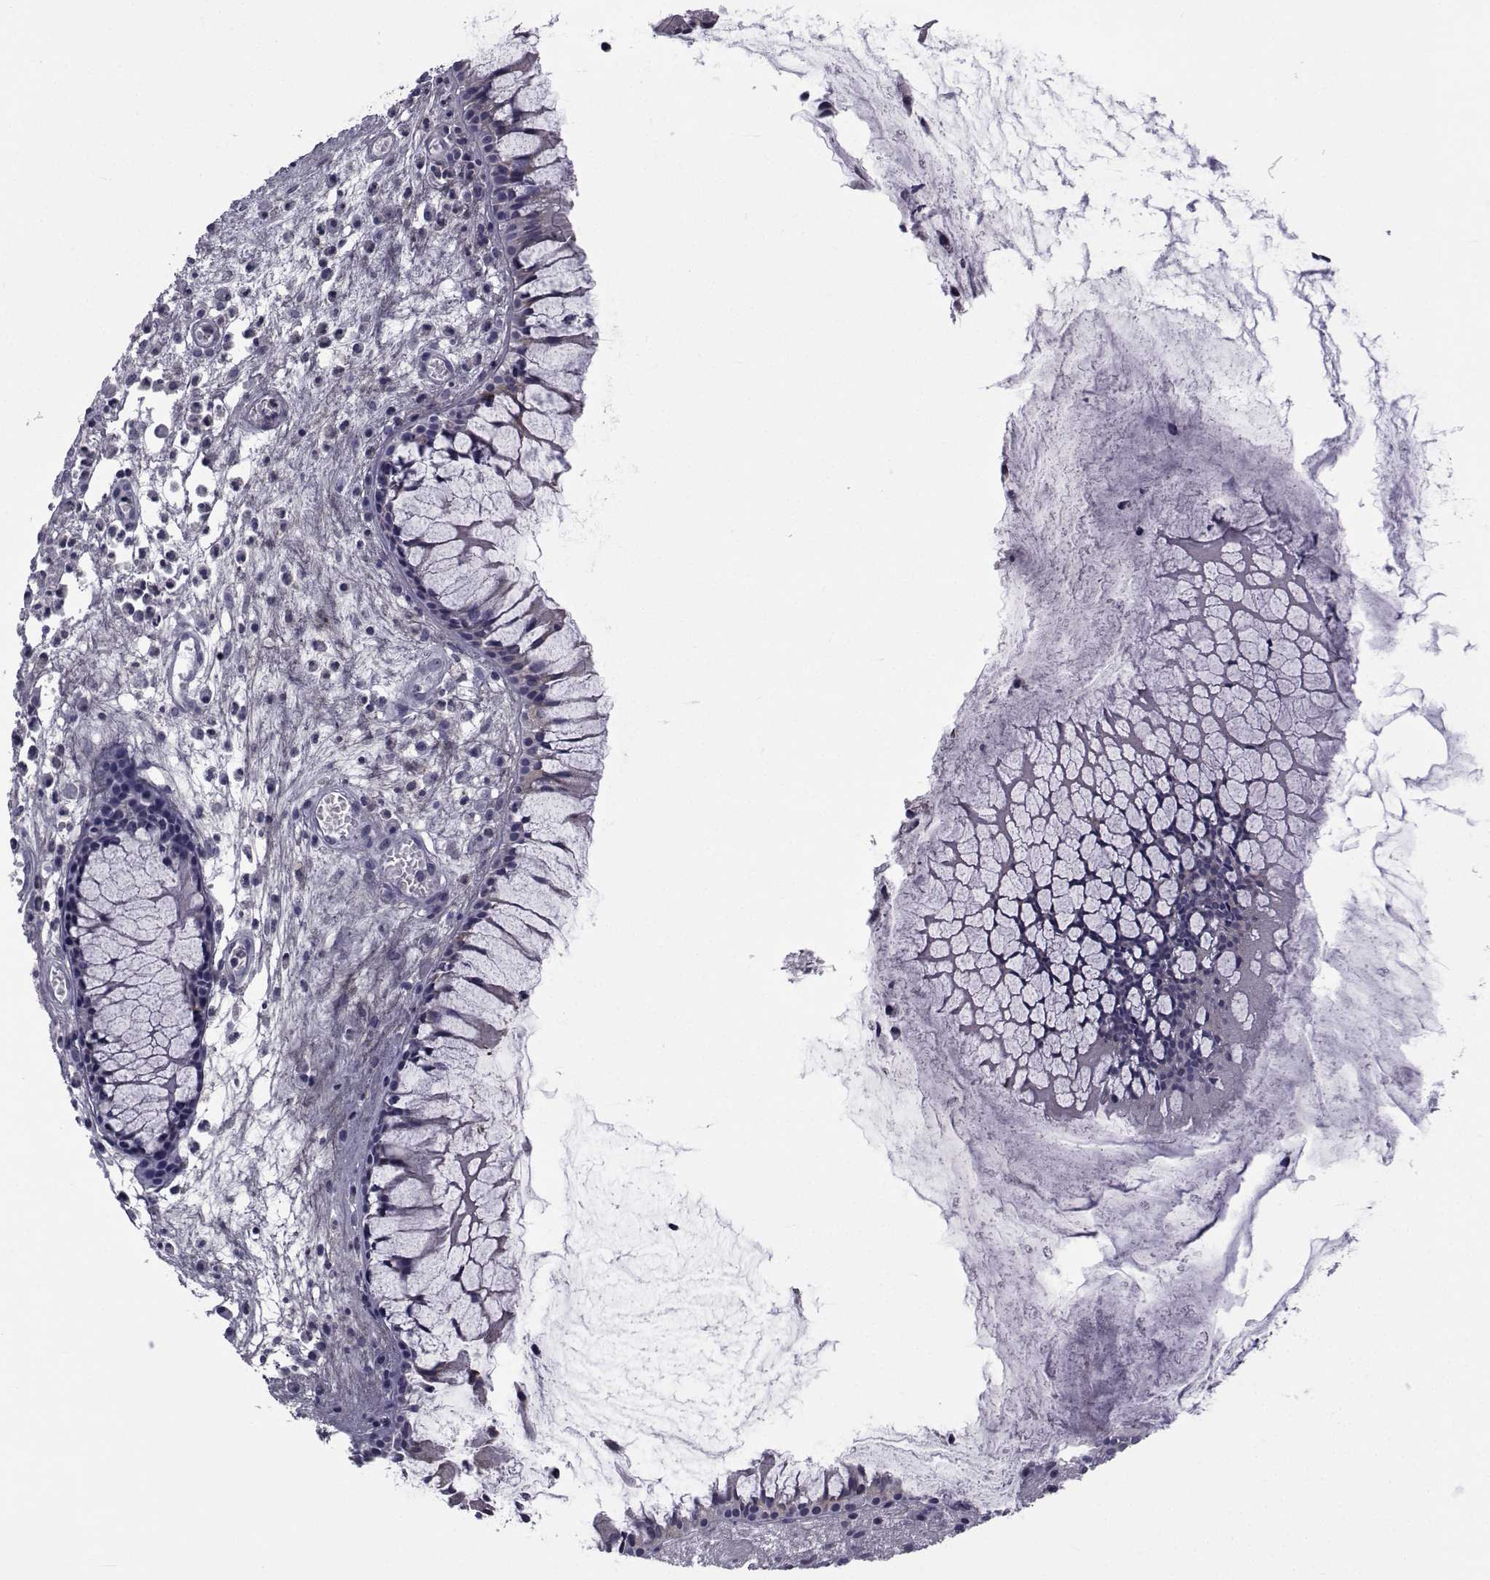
{"staining": {"intensity": "weak", "quantity": "<25%", "location": "cytoplasmic/membranous"}, "tissue": "nasopharynx", "cell_type": "Respiratory epithelial cells", "image_type": "normal", "snomed": [{"axis": "morphology", "description": "Normal tissue, NOS"}, {"axis": "topography", "description": "Nasopharynx"}], "caption": "Respiratory epithelial cells are negative for brown protein staining in benign nasopharynx. Brightfield microscopy of immunohistochemistry stained with DAB (3,3'-diaminobenzidine) (brown) and hematoxylin (blue), captured at high magnification.", "gene": "SLC30A10", "patient": {"sex": "female", "age": 47}}